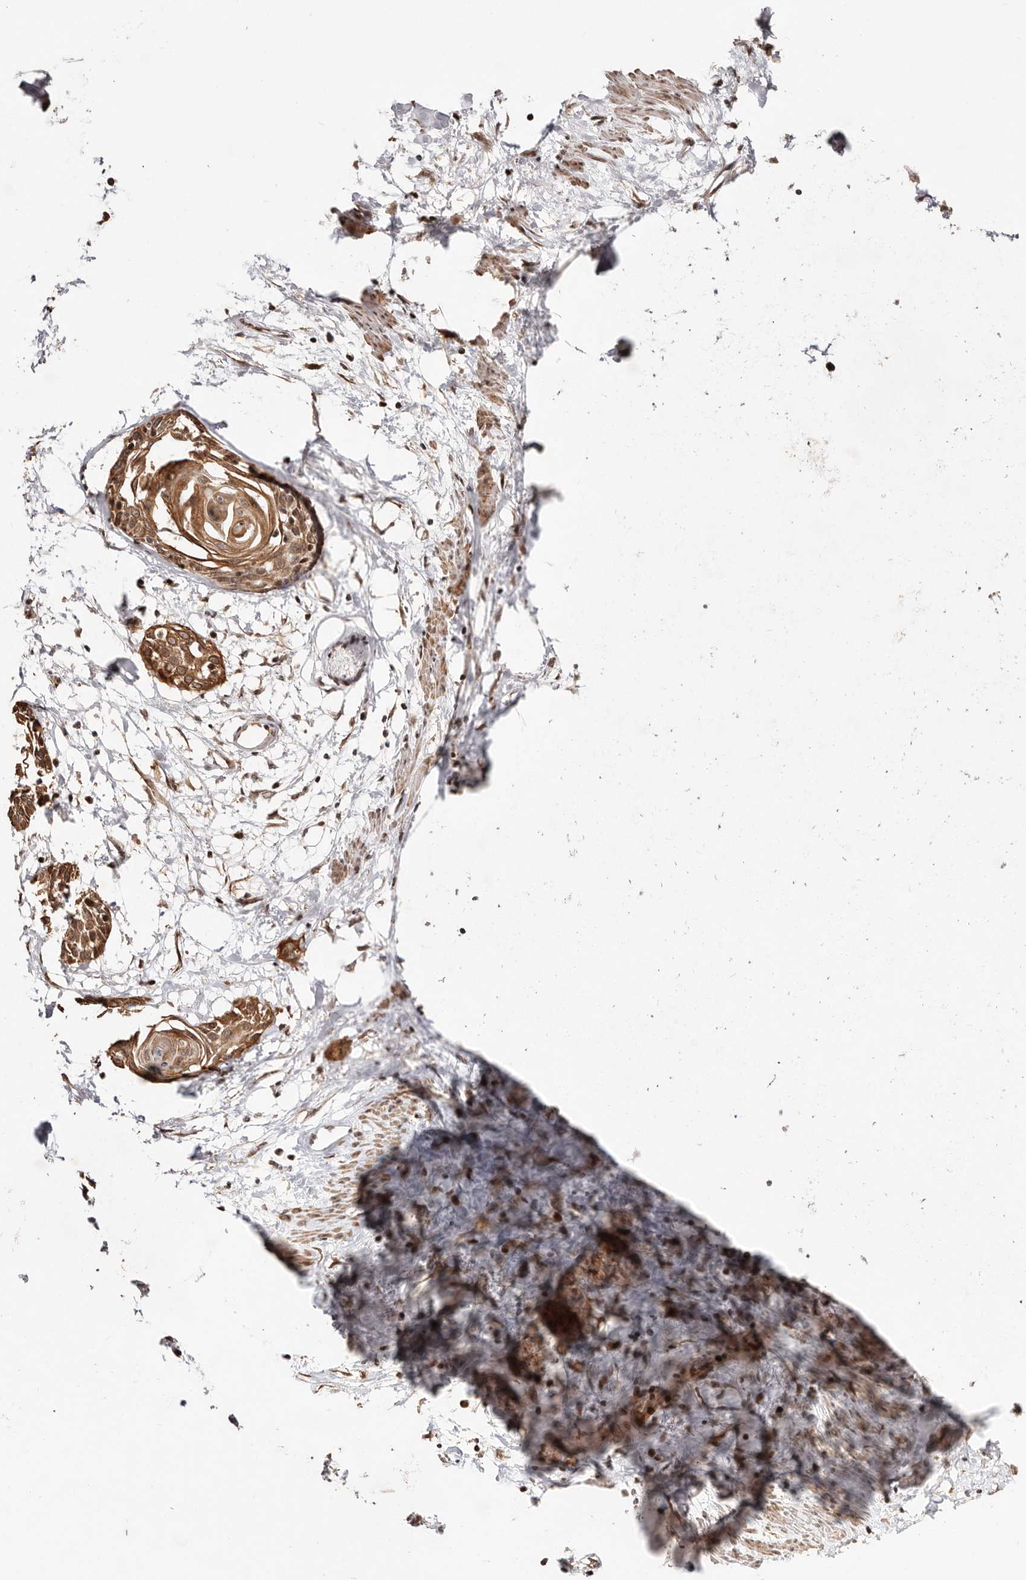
{"staining": {"intensity": "moderate", "quantity": ">75%", "location": "cytoplasmic/membranous,nuclear"}, "tissue": "cervical cancer", "cell_type": "Tumor cells", "image_type": "cancer", "snomed": [{"axis": "morphology", "description": "Squamous cell carcinoma, NOS"}, {"axis": "topography", "description": "Cervix"}], "caption": "Cervical cancer stained with a protein marker reveals moderate staining in tumor cells.", "gene": "HIVEP3", "patient": {"sex": "female", "age": 57}}